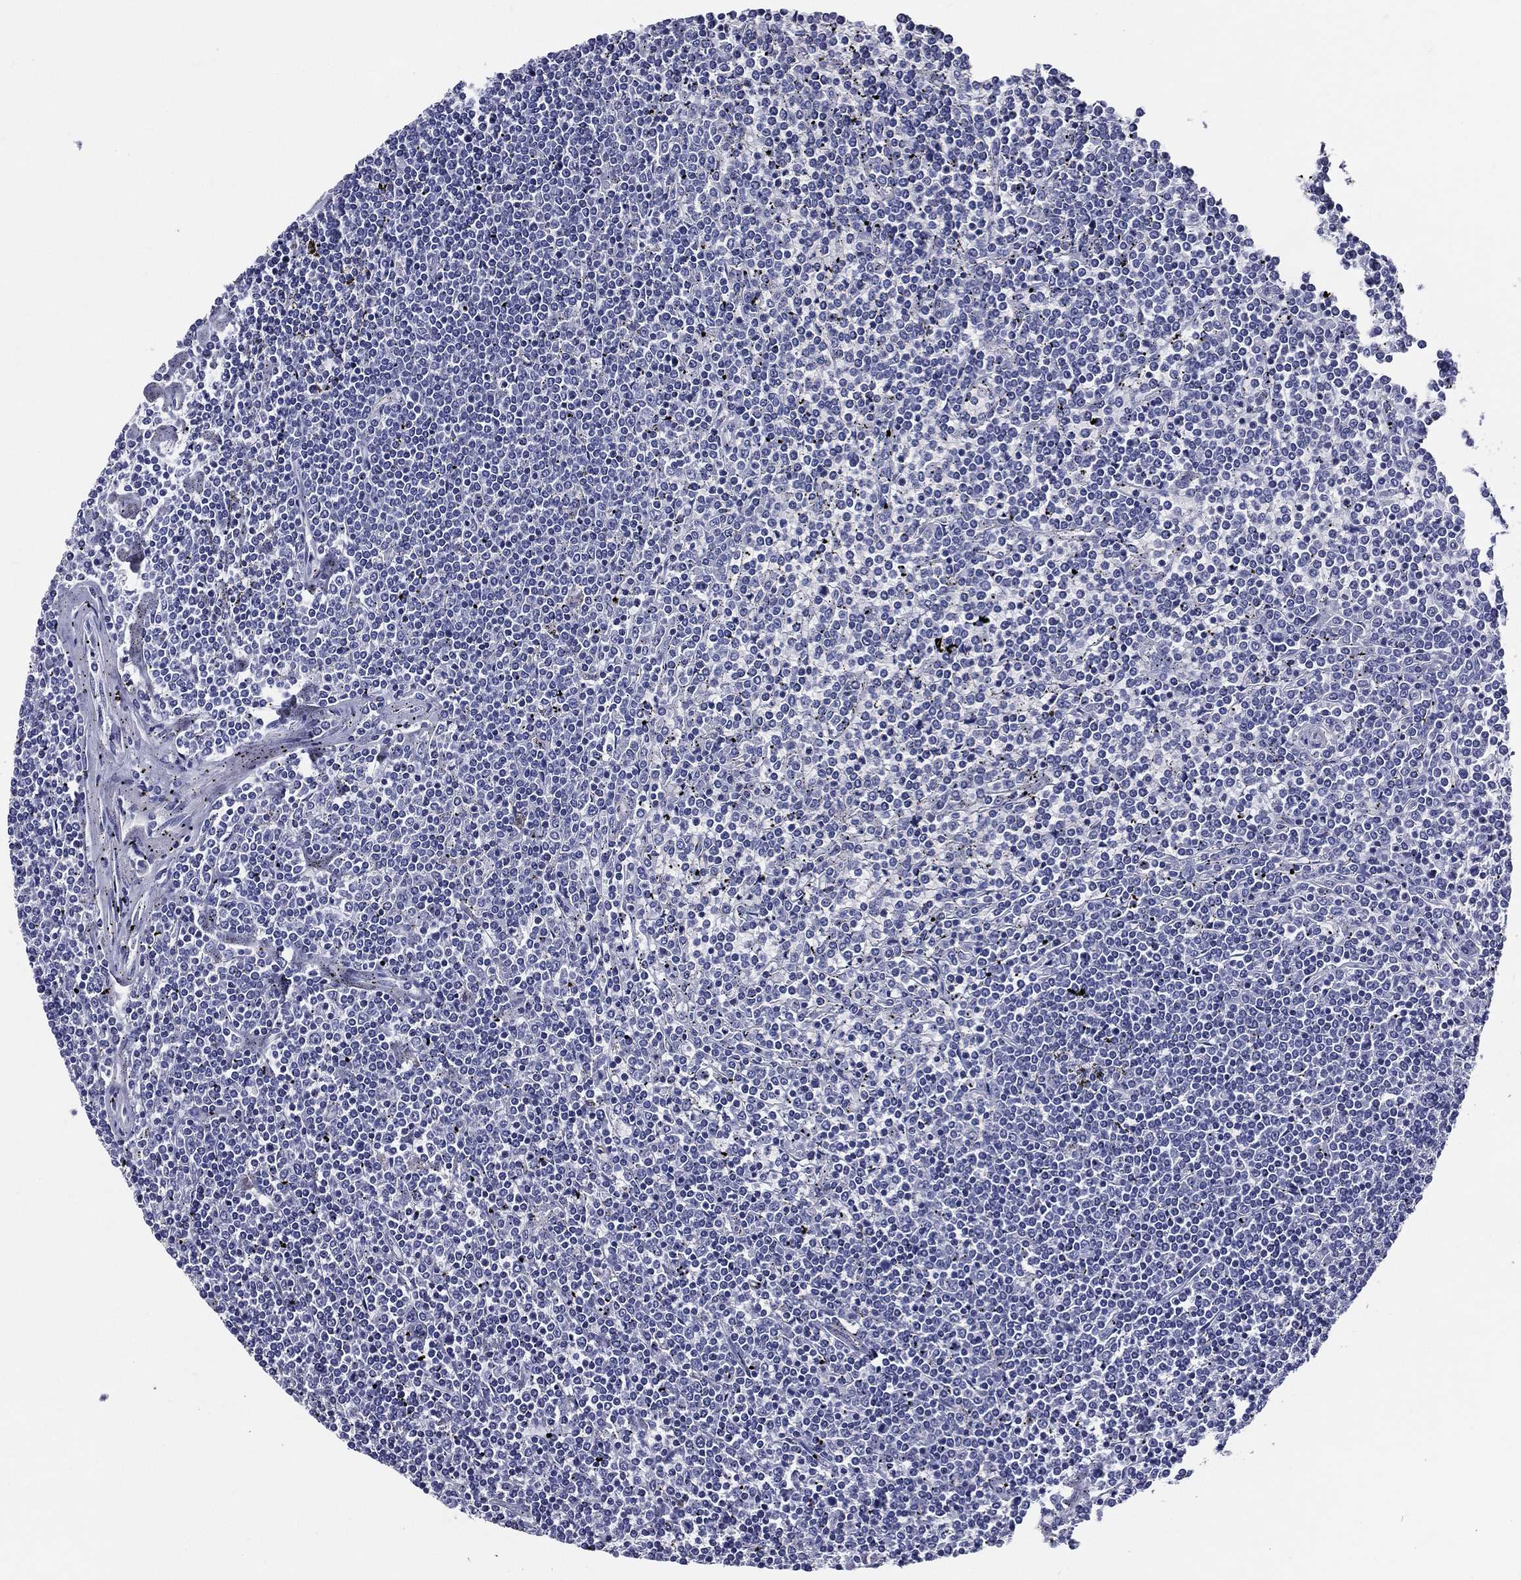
{"staining": {"intensity": "negative", "quantity": "none", "location": "none"}, "tissue": "lymphoma", "cell_type": "Tumor cells", "image_type": "cancer", "snomed": [{"axis": "morphology", "description": "Malignant lymphoma, non-Hodgkin's type, Low grade"}, {"axis": "topography", "description": "Spleen"}], "caption": "Tumor cells show no significant protein staining in malignant lymphoma, non-Hodgkin's type (low-grade).", "gene": "ACE2", "patient": {"sex": "female", "age": 19}}